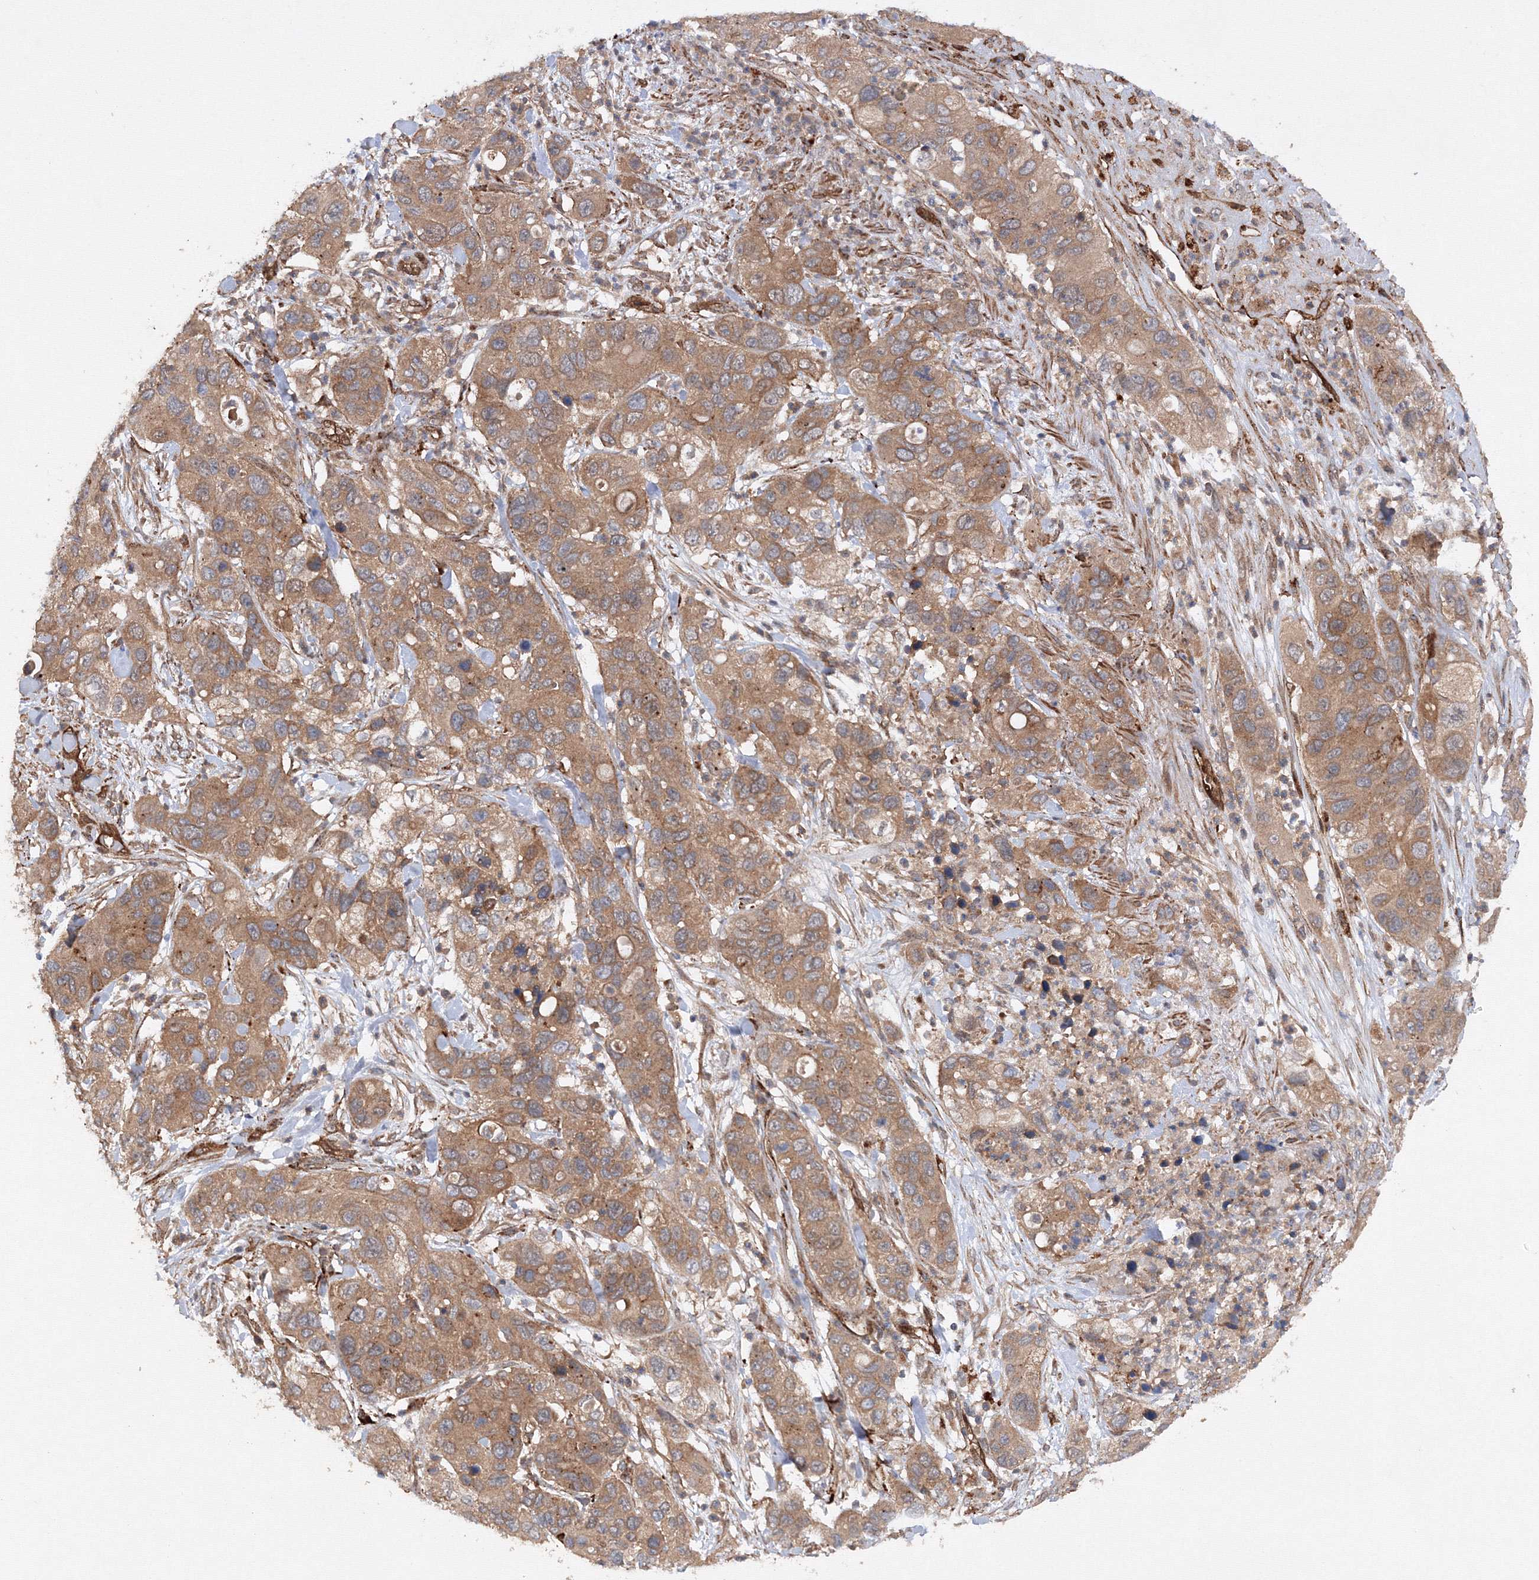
{"staining": {"intensity": "moderate", "quantity": ">75%", "location": "cytoplasmic/membranous"}, "tissue": "pancreatic cancer", "cell_type": "Tumor cells", "image_type": "cancer", "snomed": [{"axis": "morphology", "description": "Adenocarcinoma, NOS"}, {"axis": "topography", "description": "Pancreas"}], "caption": "Immunohistochemical staining of human adenocarcinoma (pancreatic) displays medium levels of moderate cytoplasmic/membranous expression in approximately >75% of tumor cells.", "gene": "DCTD", "patient": {"sex": "female", "age": 71}}